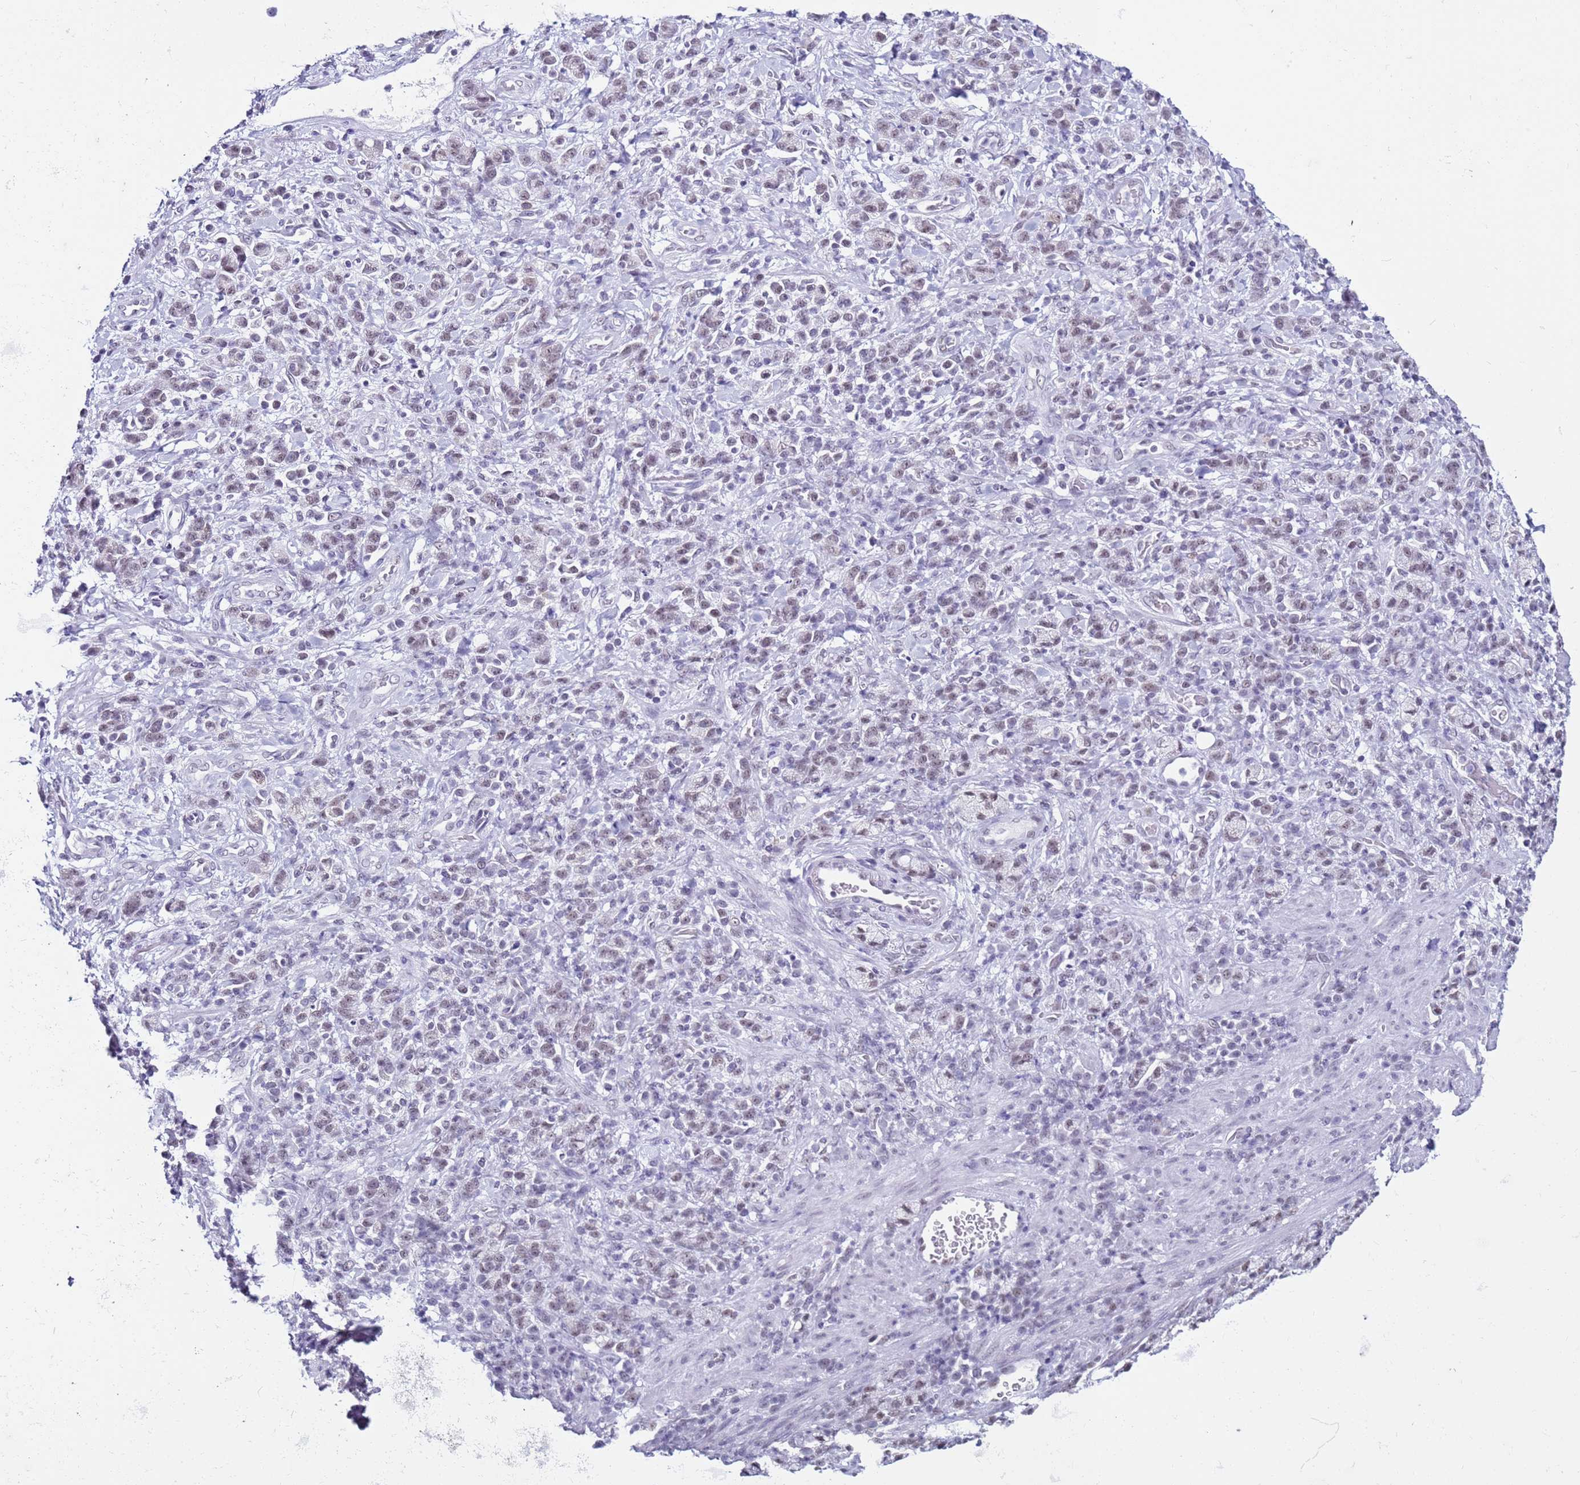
{"staining": {"intensity": "weak", "quantity": "<25%", "location": "nuclear"}, "tissue": "stomach cancer", "cell_type": "Tumor cells", "image_type": "cancer", "snomed": [{"axis": "morphology", "description": "Adenocarcinoma, NOS"}, {"axis": "topography", "description": "Stomach"}], "caption": "This is an immunohistochemistry micrograph of human stomach cancer (adenocarcinoma). There is no positivity in tumor cells.", "gene": "DHX15", "patient": {"sex": "male", "age": 77}}